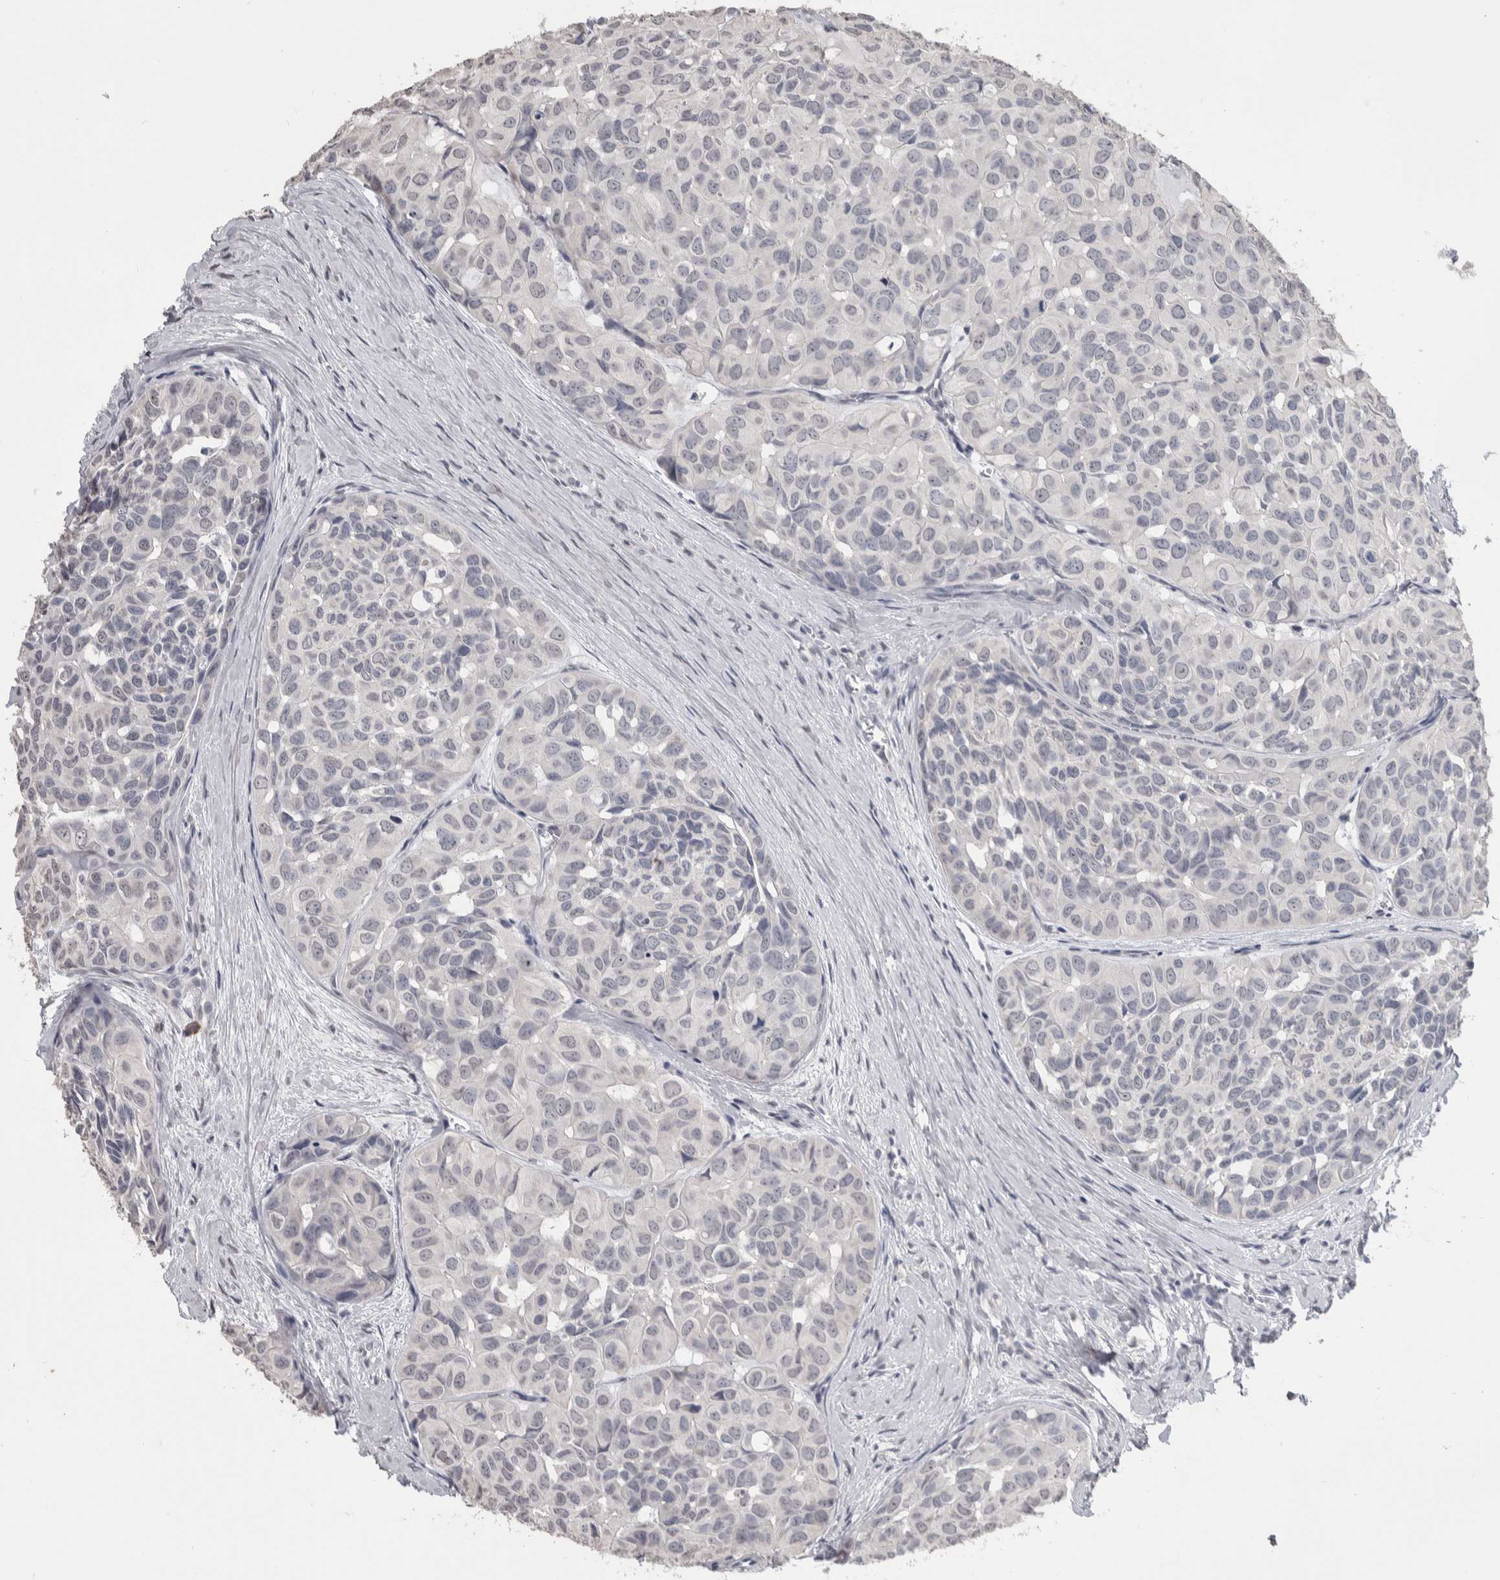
{"staining": {"intensity": "negative", "quantity": "none", "location": "none"}, "tissue": "head and neck cancer", "cell_type": "Tumor cells", "image_type": "cancer", "snomed": [{"axis": "morphology", "description": "Adenocarcinoma, NOS"}, {"axis": "topography", "description": "Salivary gland, NOS"}, {"axis": "topography", "description": "Head-Neck"}], "caption": "Head and neck adenocarcinoma stained for a protein using IHC displays no staining tumor cells.", "gene": "TMEM102", "patient": {"sex": "female", "age": 76}}